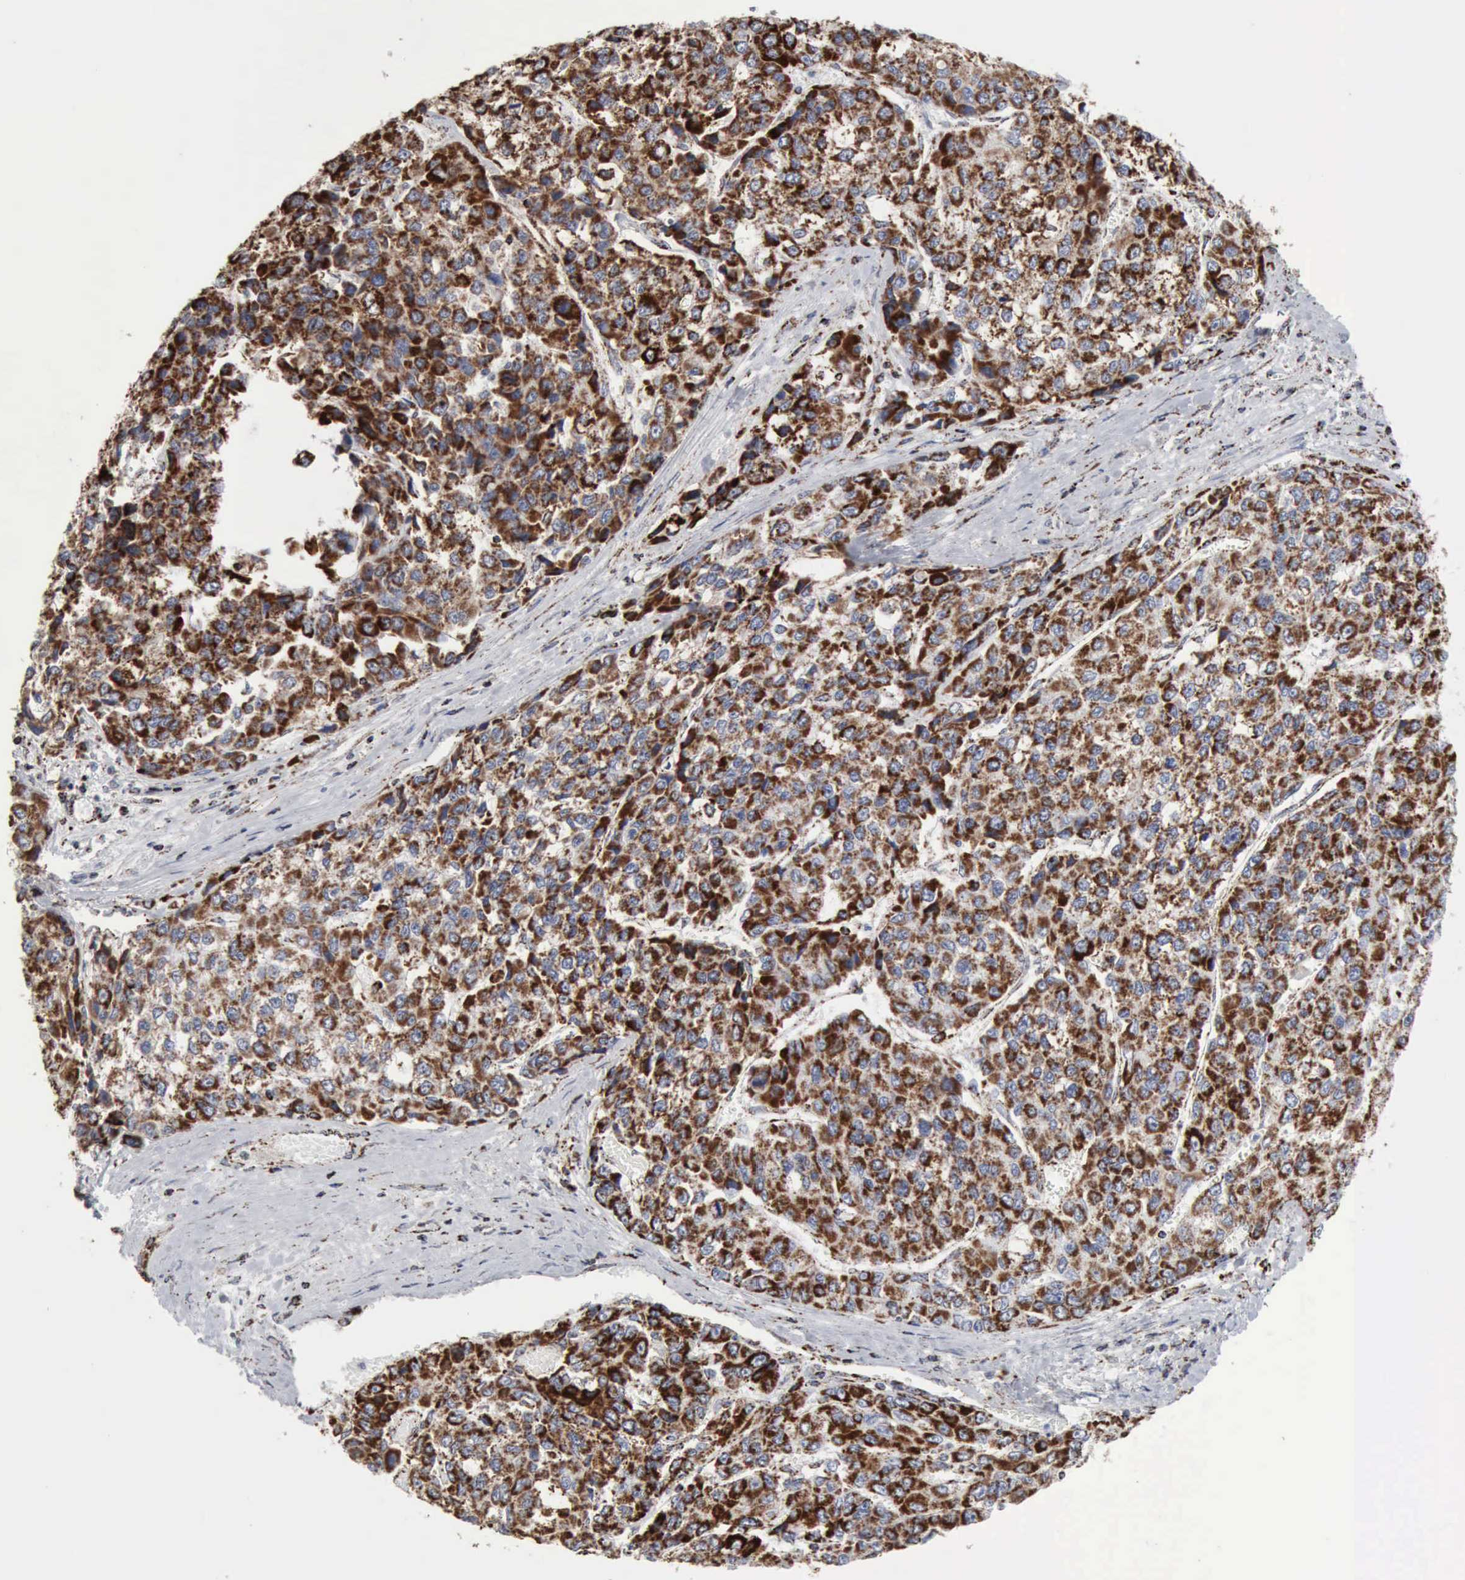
{"staining": {"intensity": "strong", "quantity": ">75%", "location": "cytoplasmic/membranous"}, "tissue": "liver cancer", "cell_type": "Tumor cells", "image_type": "cancer", "snomed": [{"axis": "morphology", "description": "Carcinoma, Hepatocellular, NOS"}, {"axis": "topography", "description": "Liver"}], "caption": "DAB (3,3'-diaminobenzidine) immunohistochemical staining of human liver hepatocellular carcinoma shows strong cytoplasmic/membranous protein positivity in about >75% of tumor cells.", "gene": "ACO2", "patient": {"sex": "female", "age": 66}}